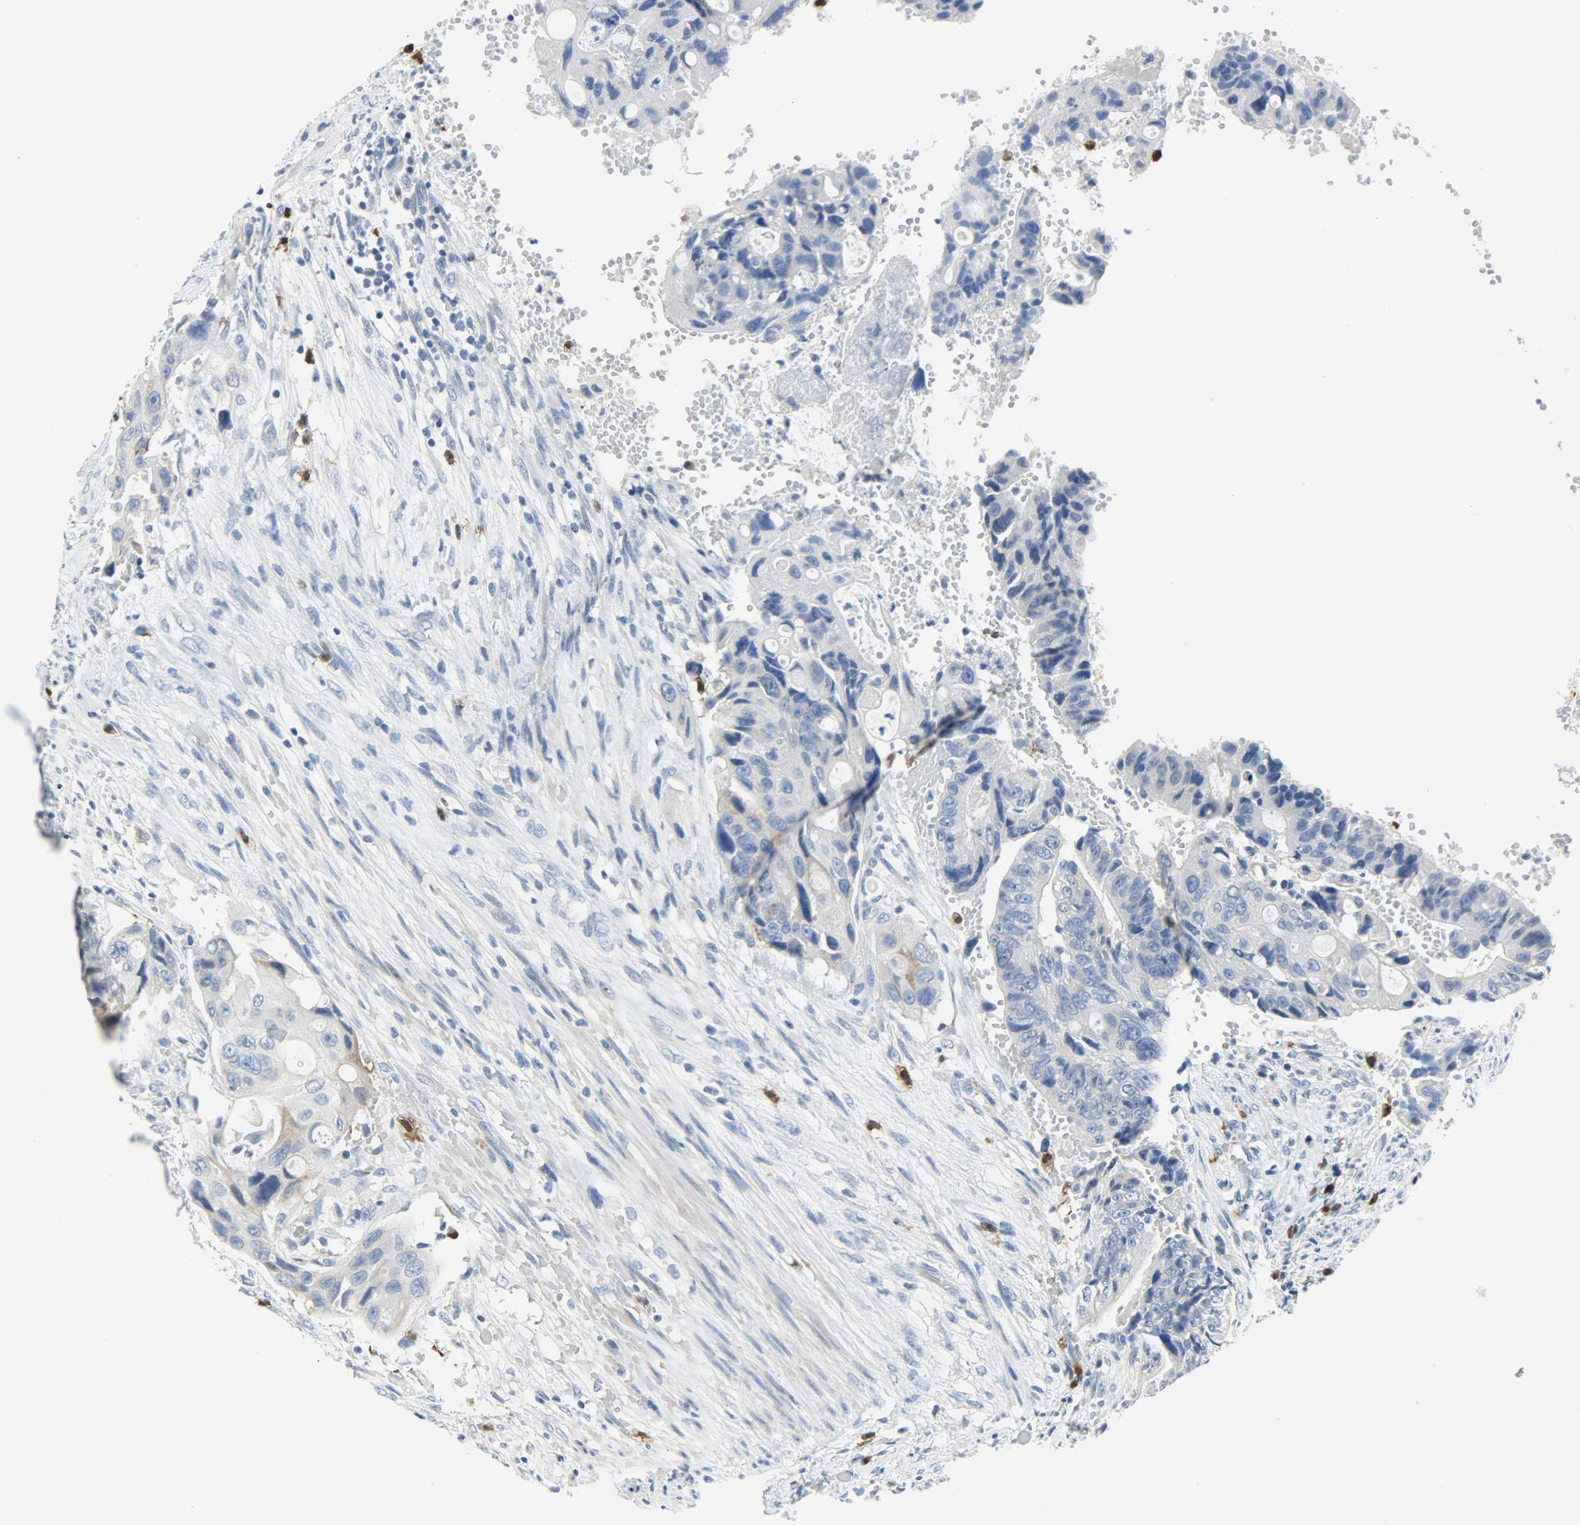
{"staining": {"intensity": "weak", "quantity": "<25%", "location": "cytoplasmic/membranous"}, "tissue": "colorectal cancer", "cell_type": "Tumor cells", "image_type": "cancer", "snomed": [{"axis": "morphology", "description": "Adenocarcinoma, NOS"}, {"axis": "topography", "description": "Colon"}], "caption": "A photomicrograph of human colorectal adenocarcinoma is negative for staining in tumor cells.", "gene": "CEBPE", "patient": {"sex": "female", "age": 57}}